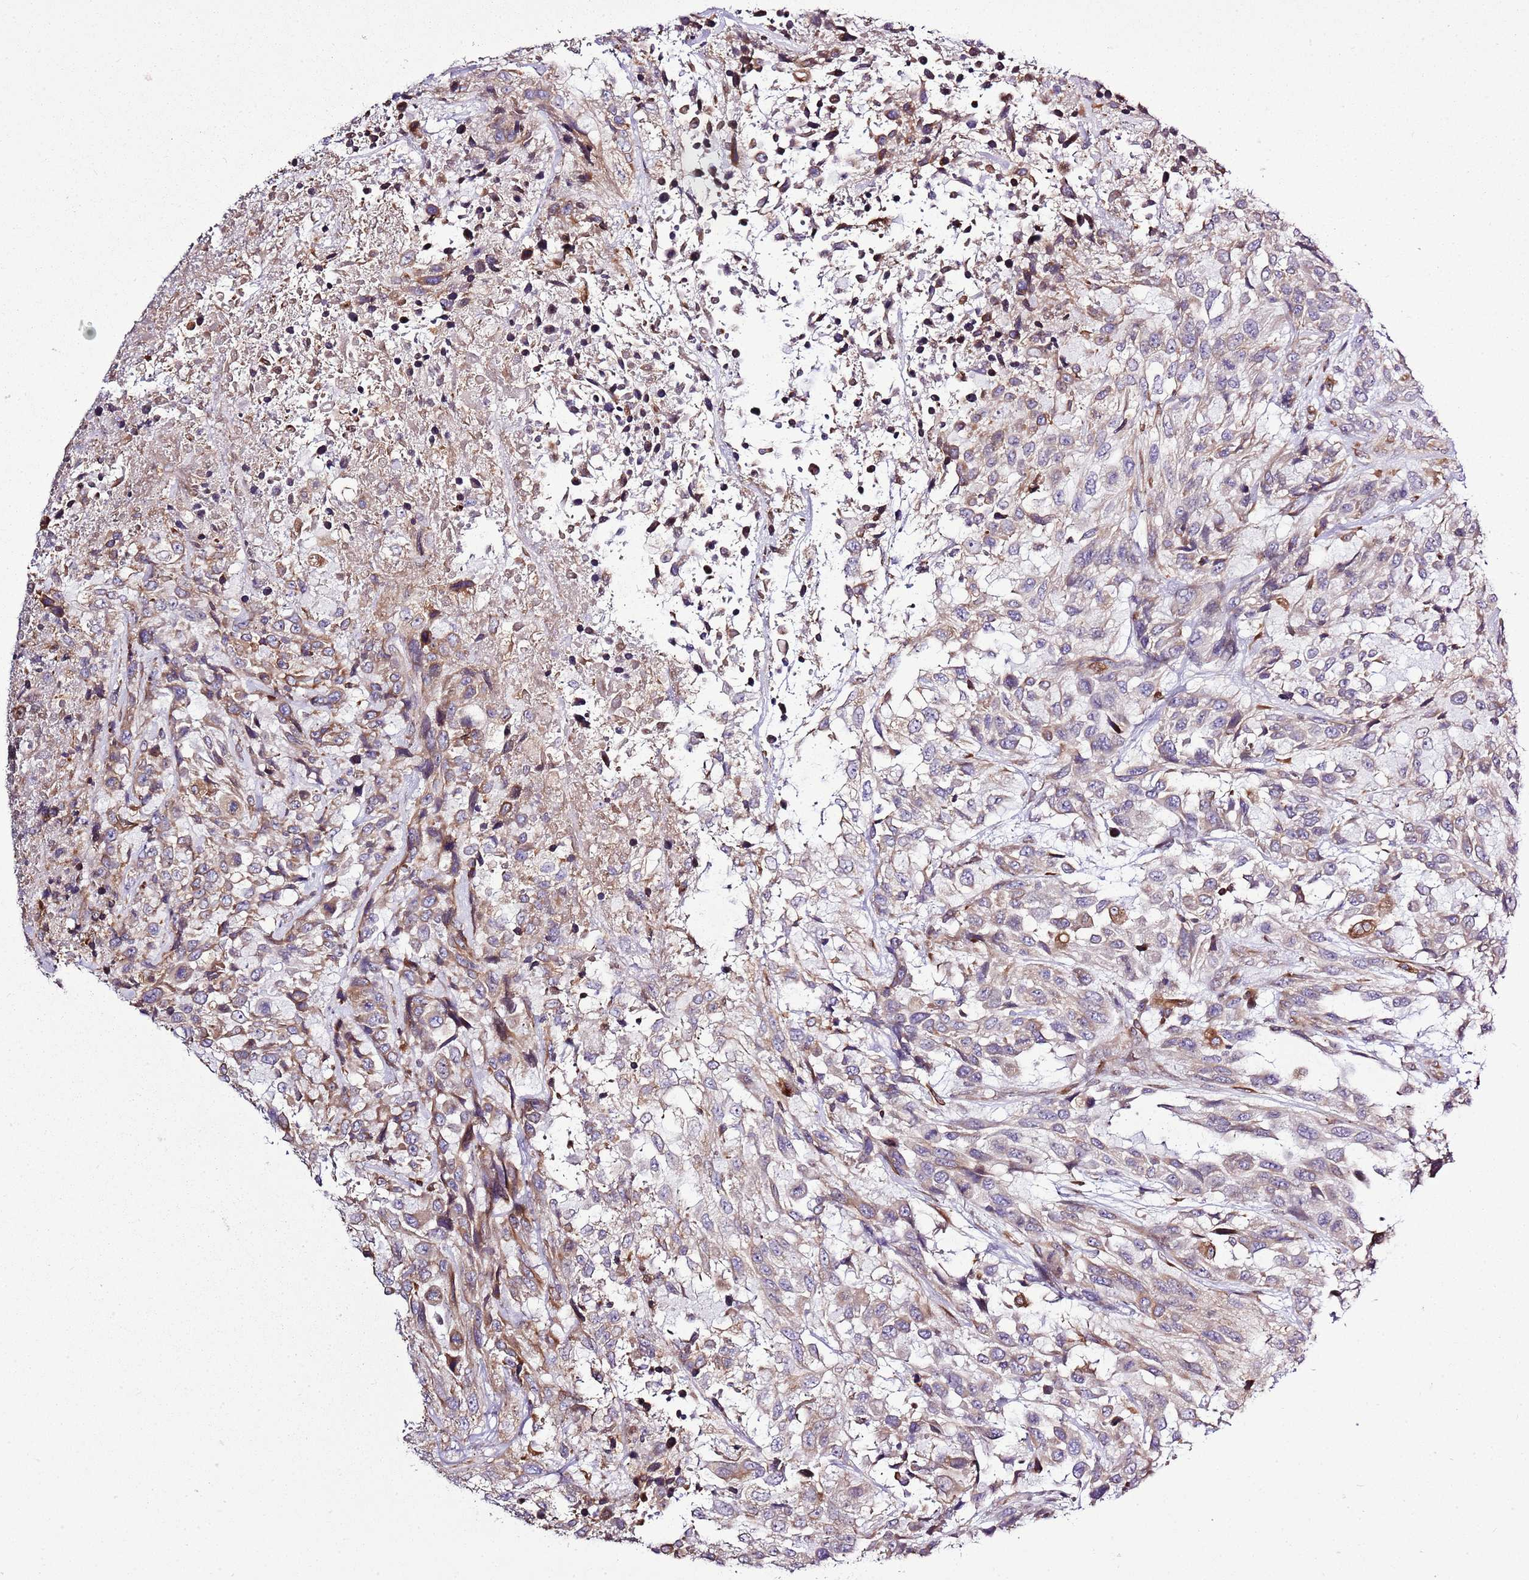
{"staining": {"intensity": "moderate", "quantity": "25%-75%", "location": "cytoplasmic/membranous"}, "tissue": "urothelial cancer", "cell_type": "Tumor cells", "image_type": "cancer", "snomed": [{"axis": "morphology", "description": "Urothelial carcinoma, High grade"}, {"axis": "topography", "description": "Urinary bladder"}], "caption": "Immunohistochemistry (IHC) (DAB) staining of human urothelial carcinoma (high-grade) reveals moderate cytoplasmic/membranous protein expression in approximately 25%-75% of tumor cells.", "gene": "TMED10", "patient": {"sex": "female", "age": 70}}